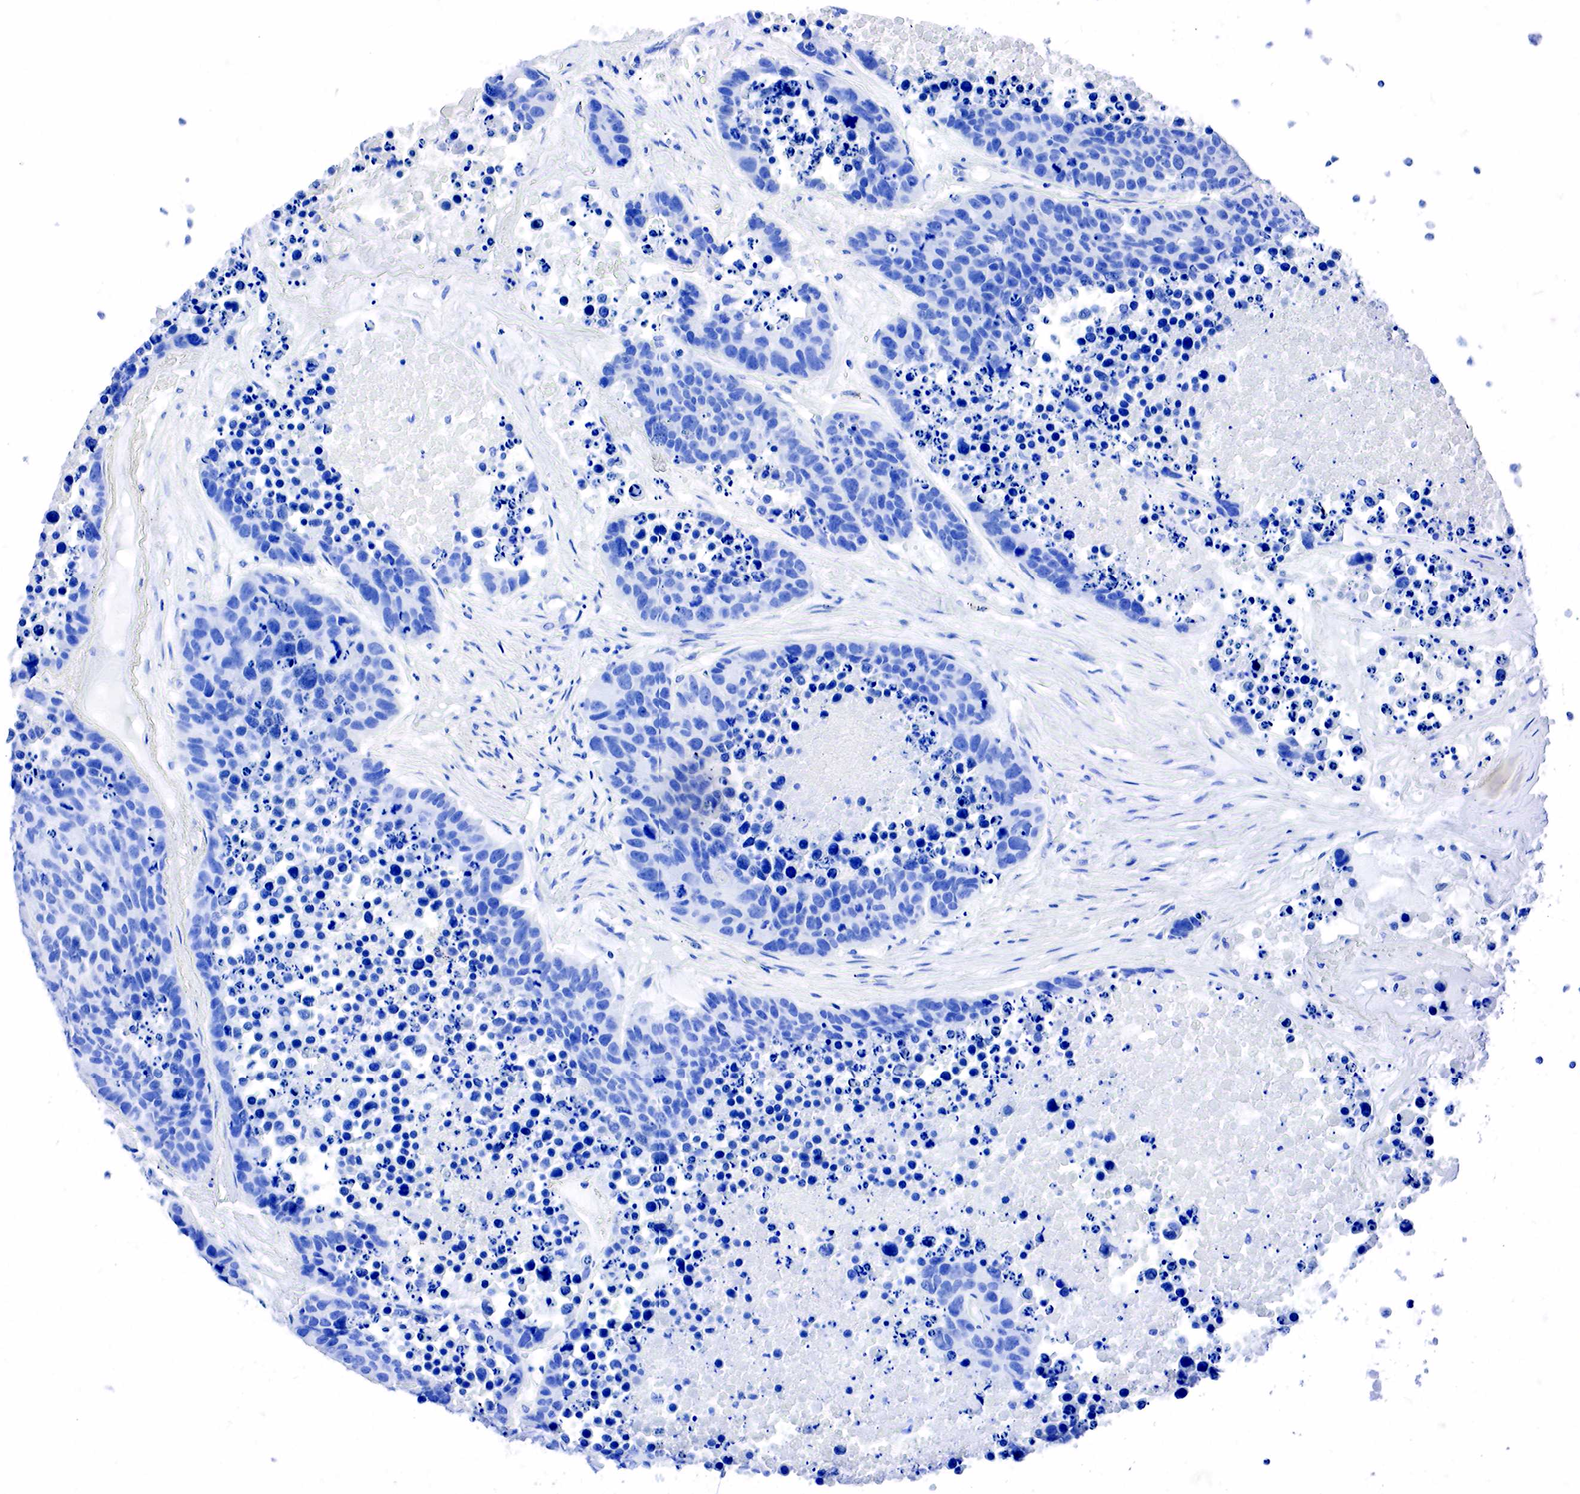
{"staining": {"intensity": "negative", "quantity": "none", "location": "none"}, "tissue": "lung cancer", "cell_type": "Tumor cells", "image_type": "cancer", "snomed": [{"axis": "morphology", "description": "Carcinoid, malignant, NOS"}, {"axis": "topography", "description": "Lung"}], "caption": "Immunohistochemical staining of malignant carcinoid (lung) reveals no significant positivity in tumor cells.", "gene": "PTH", "patient": {"sex": "male", "age": 60}}